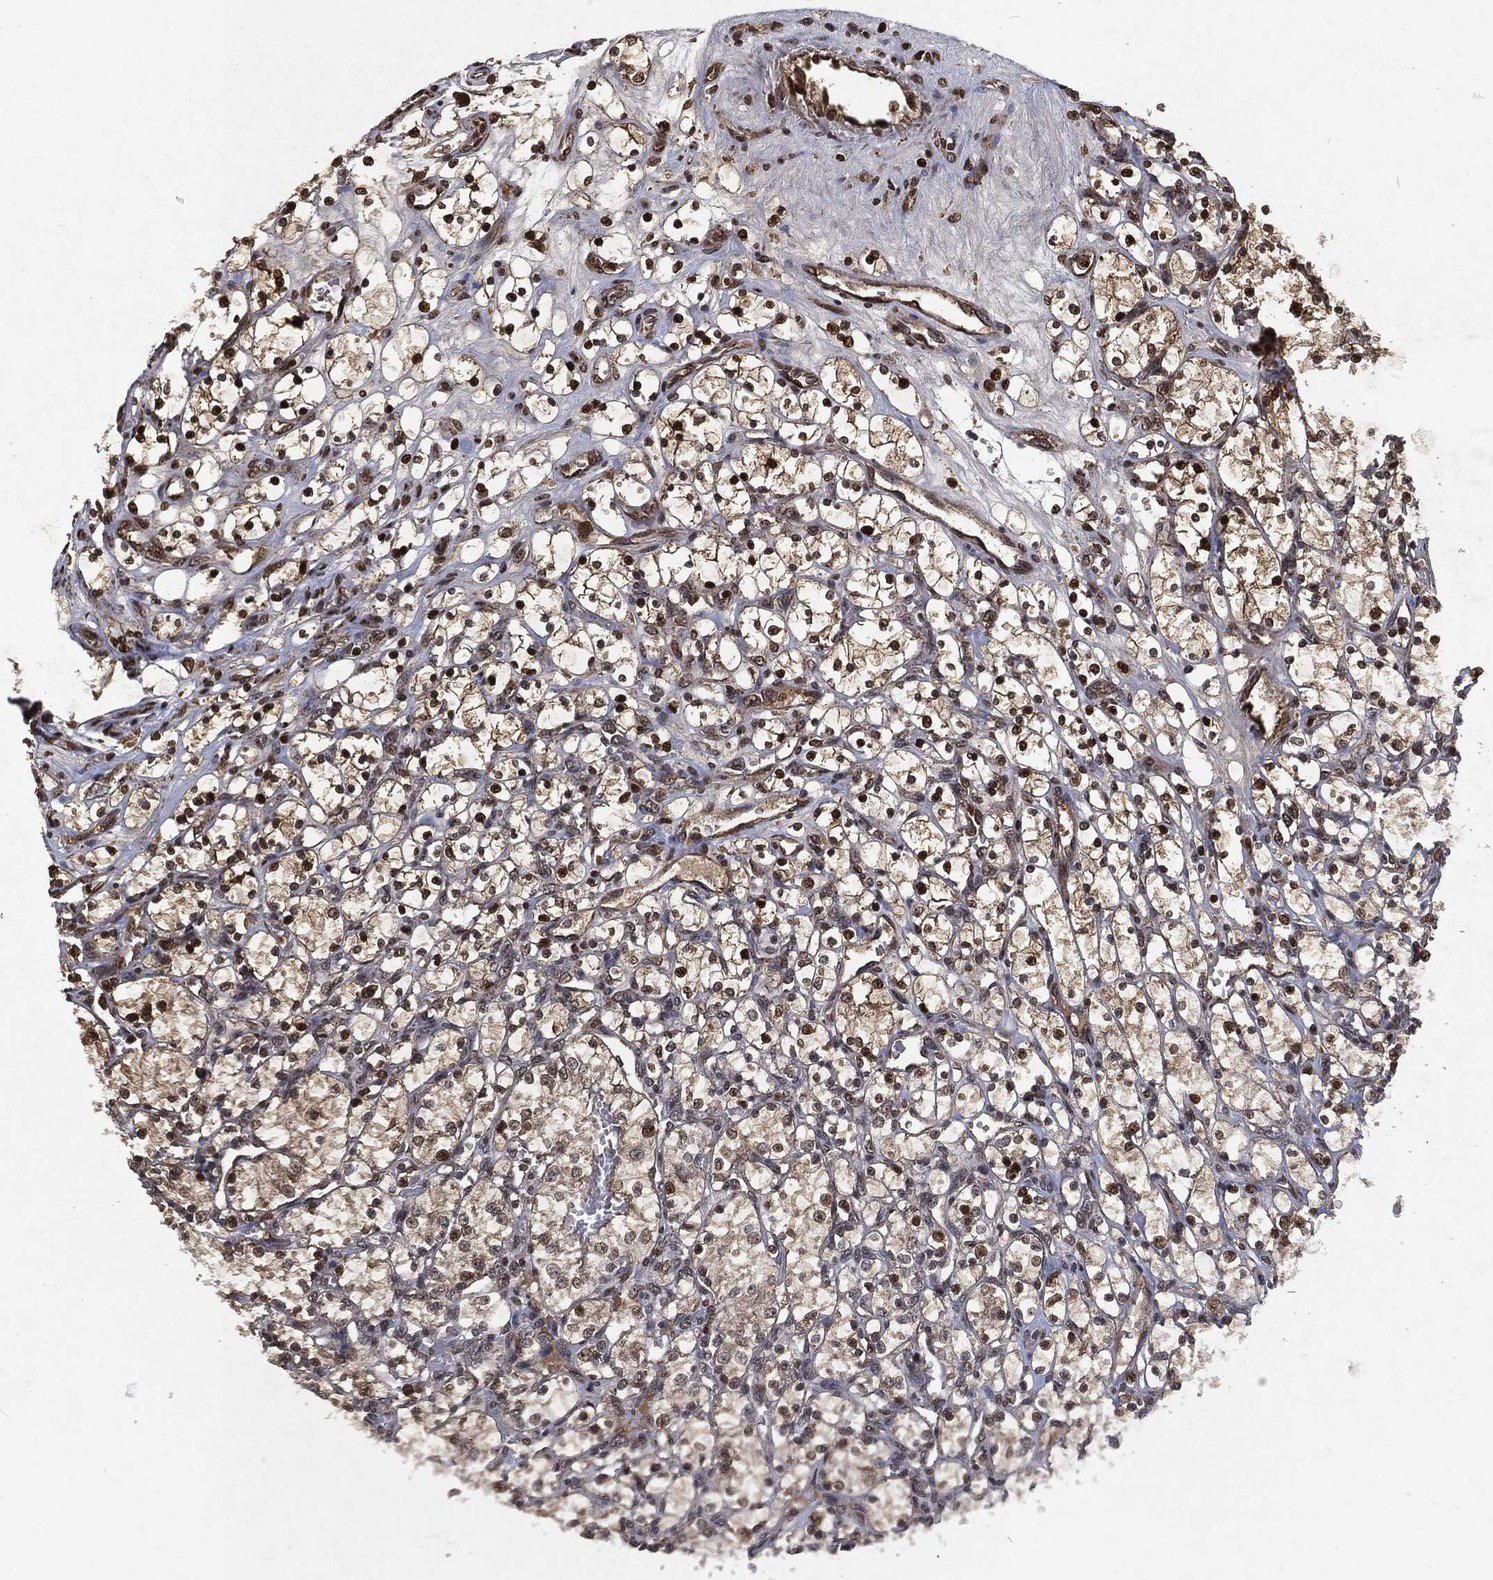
{"staining": {"intensity": "strong", "quantity": "25%-75%", "location": "nuclear"}, "tissue": "renal cancer", "cell_type": "Tumor cells", "image_type": "cancer", "snomed": [{"axis": "morphology", "description": "Adenocarcinoma, NOS"}, {"axis": "topography", "description": "Kidney"}], "caption": "IHC image of neoplastic tissue: human renal cancer (adenocarcinoma) stained using immunohistochemistry (IHC) exhibits high levels of strong protein expression localized specifically in the nuclear of tumor cells, appearing as a nuclear brown color.", "gene": "SNAI1", "patient": {"sex": "female", "age": 69}}